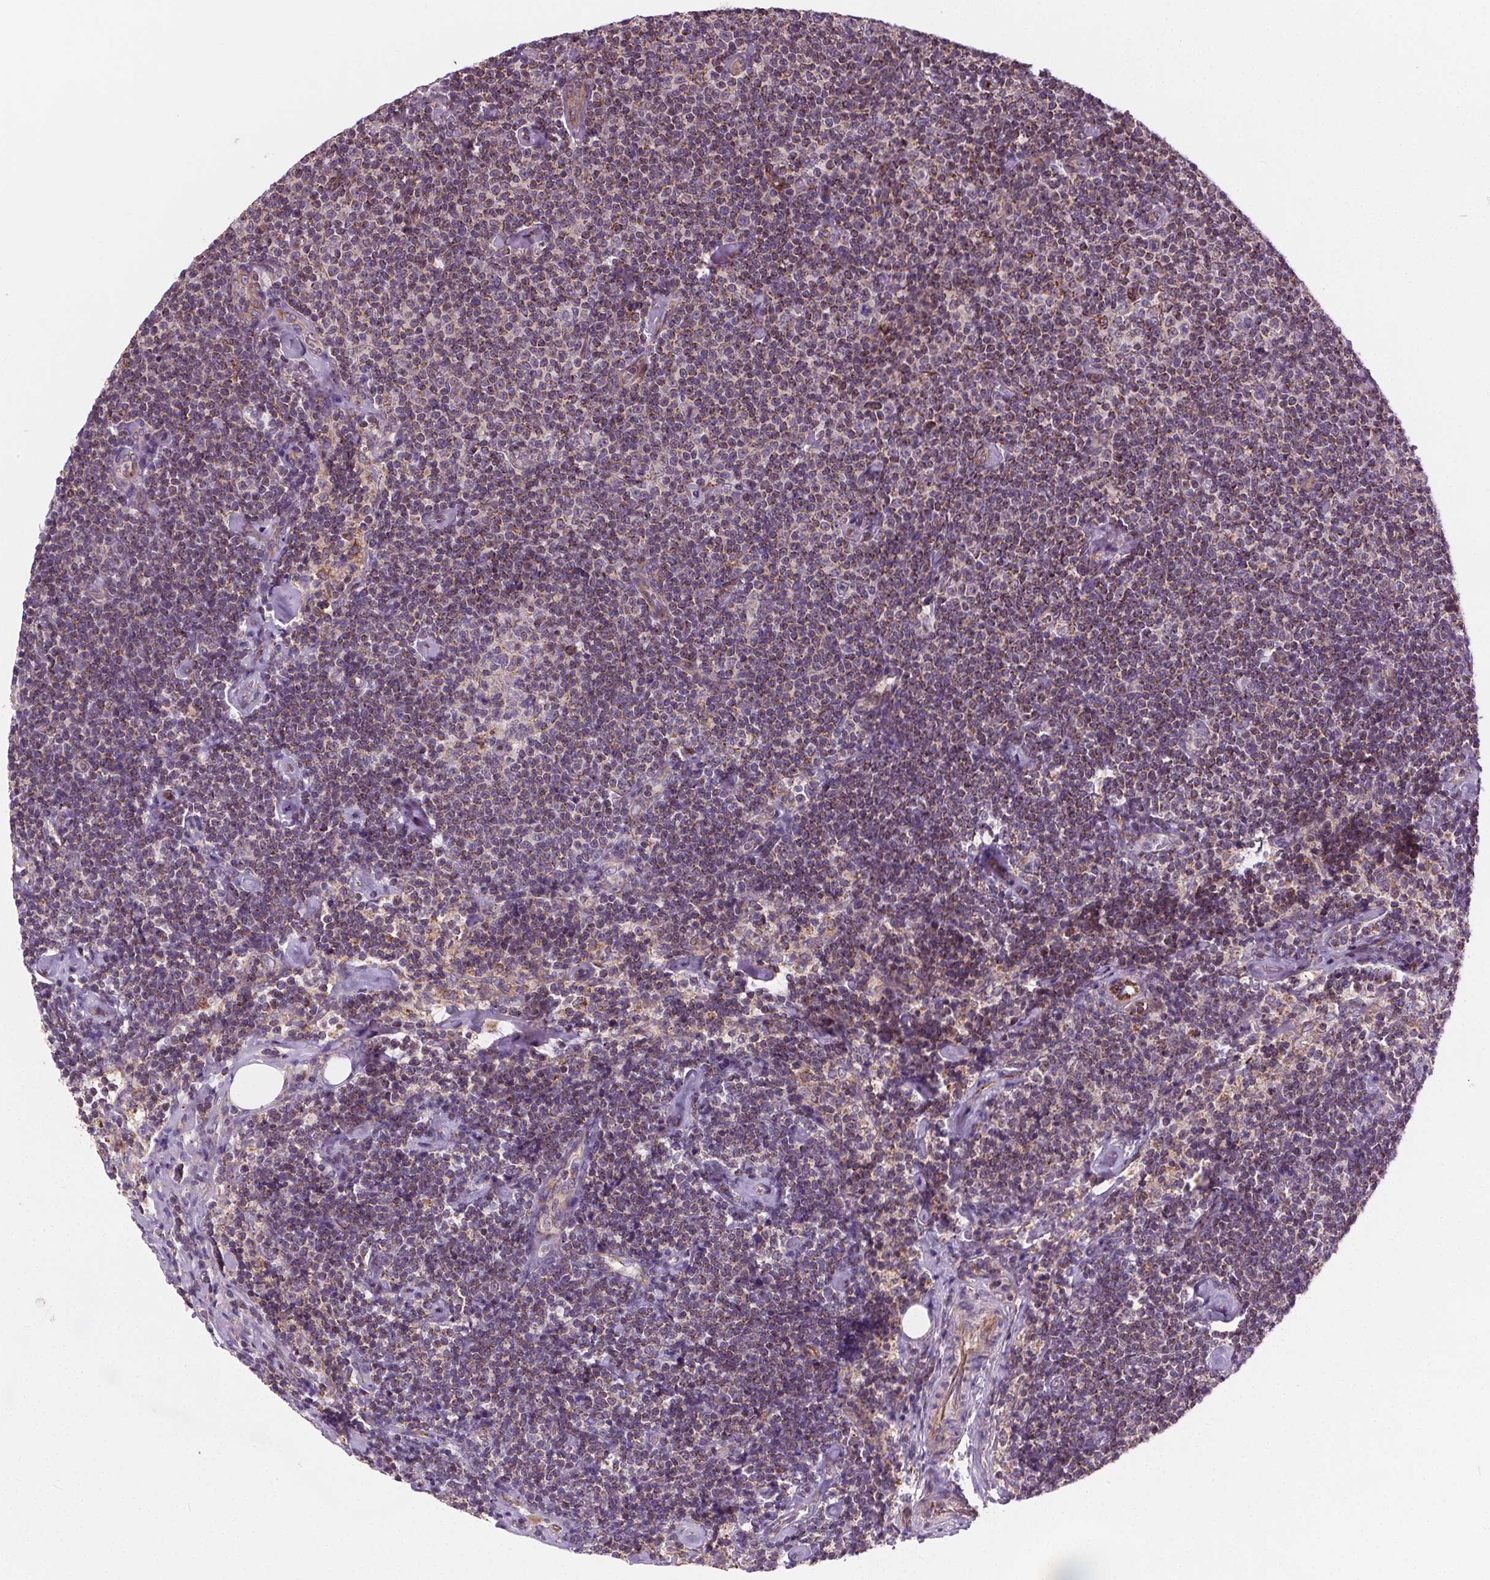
{"staining": {"intensity": "moderate", "quantity": "<25%", "location": "cytoplasmic/membranous"}, "tissue": "lymphoma", "cell_type": "Tumor cells", "image_type": "cancer", "snomed": [{"axis": "morphology", "description": "Malignant lymphoma, non-Hodgkin's type, Low grade"}, {"axis": "topography", "description": "Lymph node"}], "caption": "Approximately <25% of tumor cells in human lymphoma demonstrate moderate cytoplasmic/membranous protein expression as visualized by brown immunohistochemical staining.", "gene": "GOLT1B", "patient": {"sex": "male", "age": 81}}